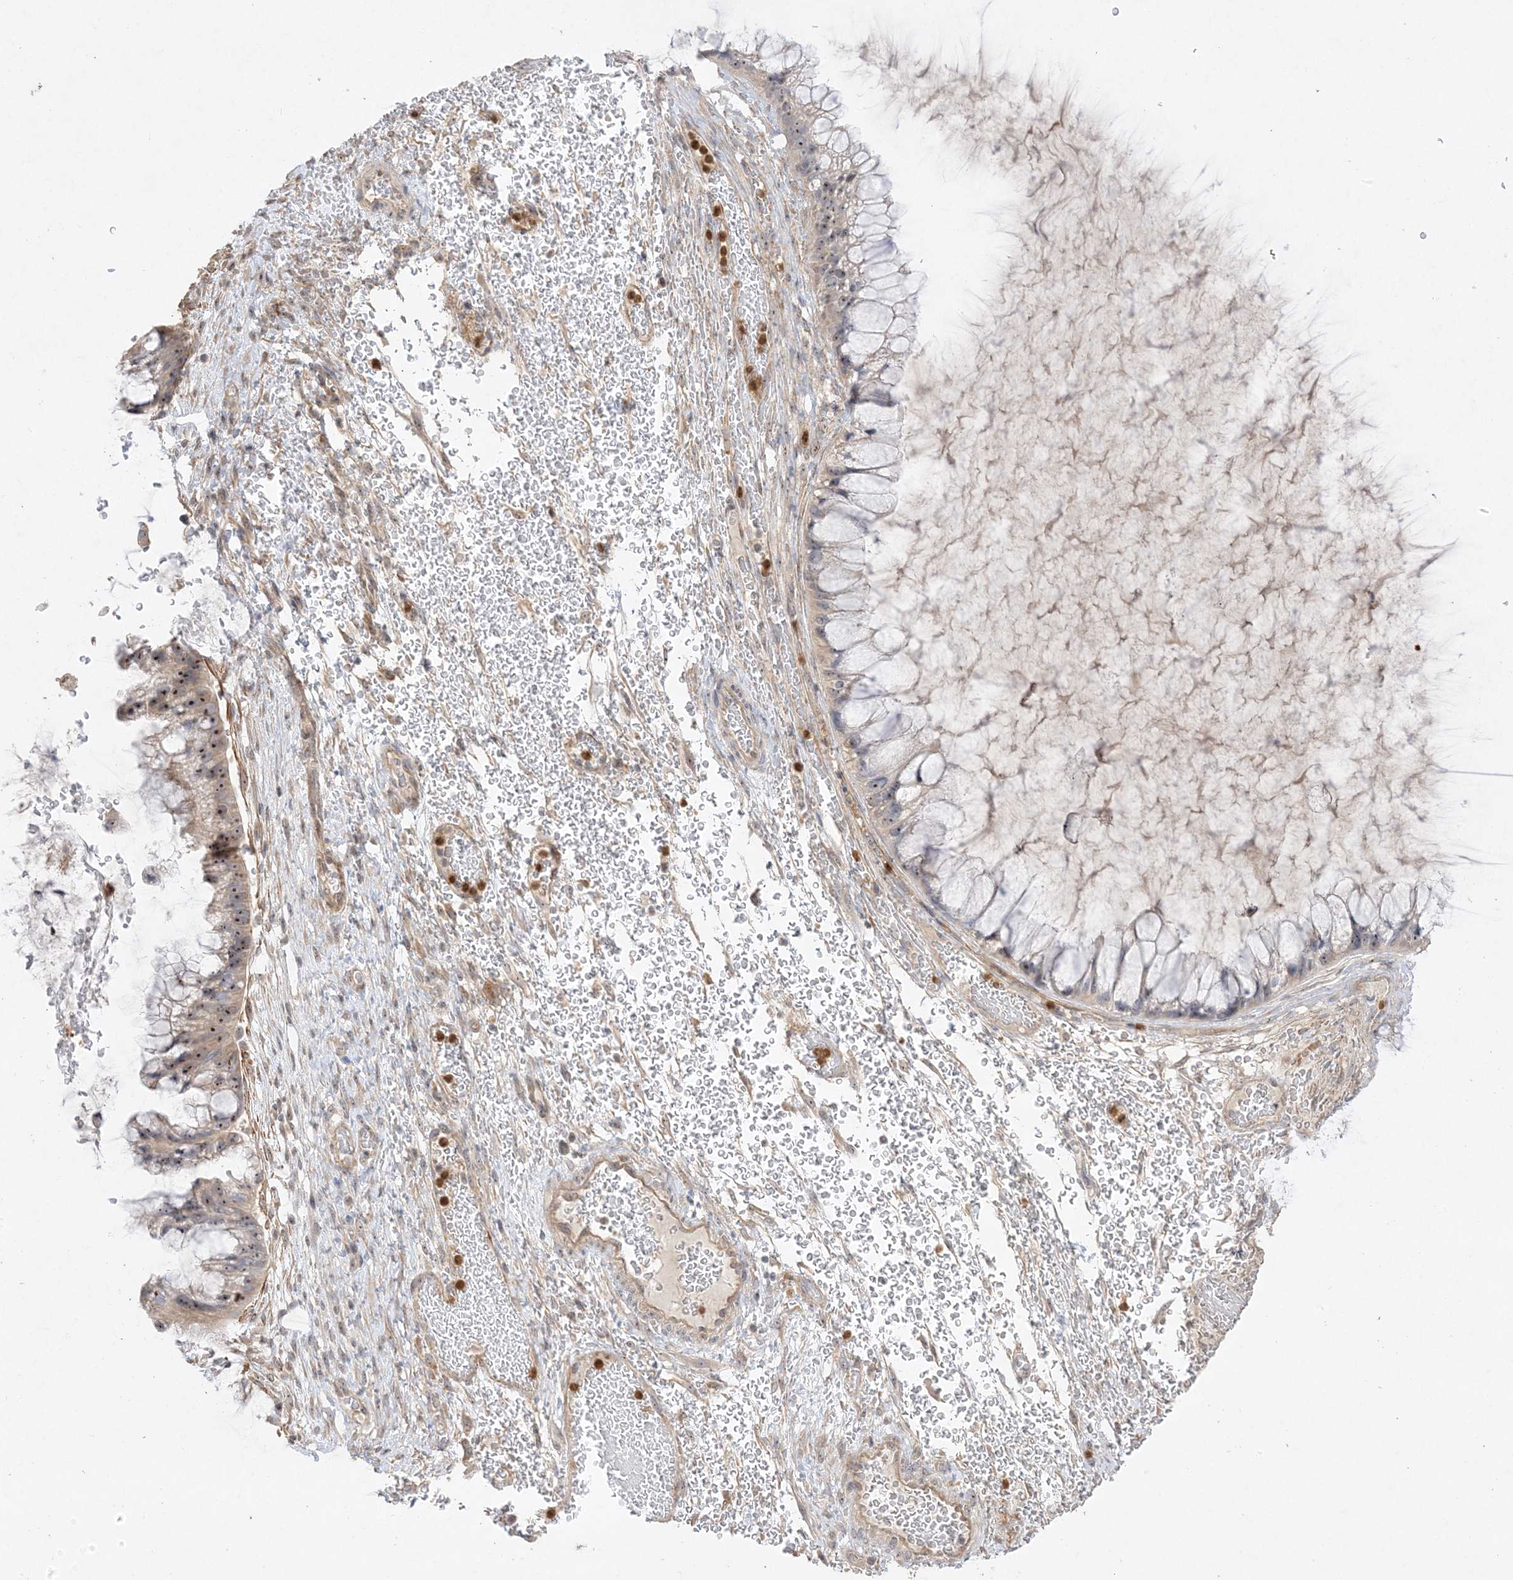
{"staining": {"intensity": "moderate", "quantity": "25%-75%", "location": "nuclear"}, "tissue": "ovarian cancer", "cell_type": "Tumor cells", "image_type": "cancer", "snomed": [{"axis": "morphology", "description": "Cystadenocarcinoma, mucinous, NOS"}, {"axis": "topography", "description": "Ovary"}], "caption": "Immunohistochemical staining of ovarian cancer (mucinous cystadenocarcinoma) reveals medium levels of moderate nuclear positivity in about 25%-75% of tumor cells. Ihc stains the protein in brown and the nuclei are stained blue.", "gene": "DDX18", "patient": {"sex": "female", "age": 37}}